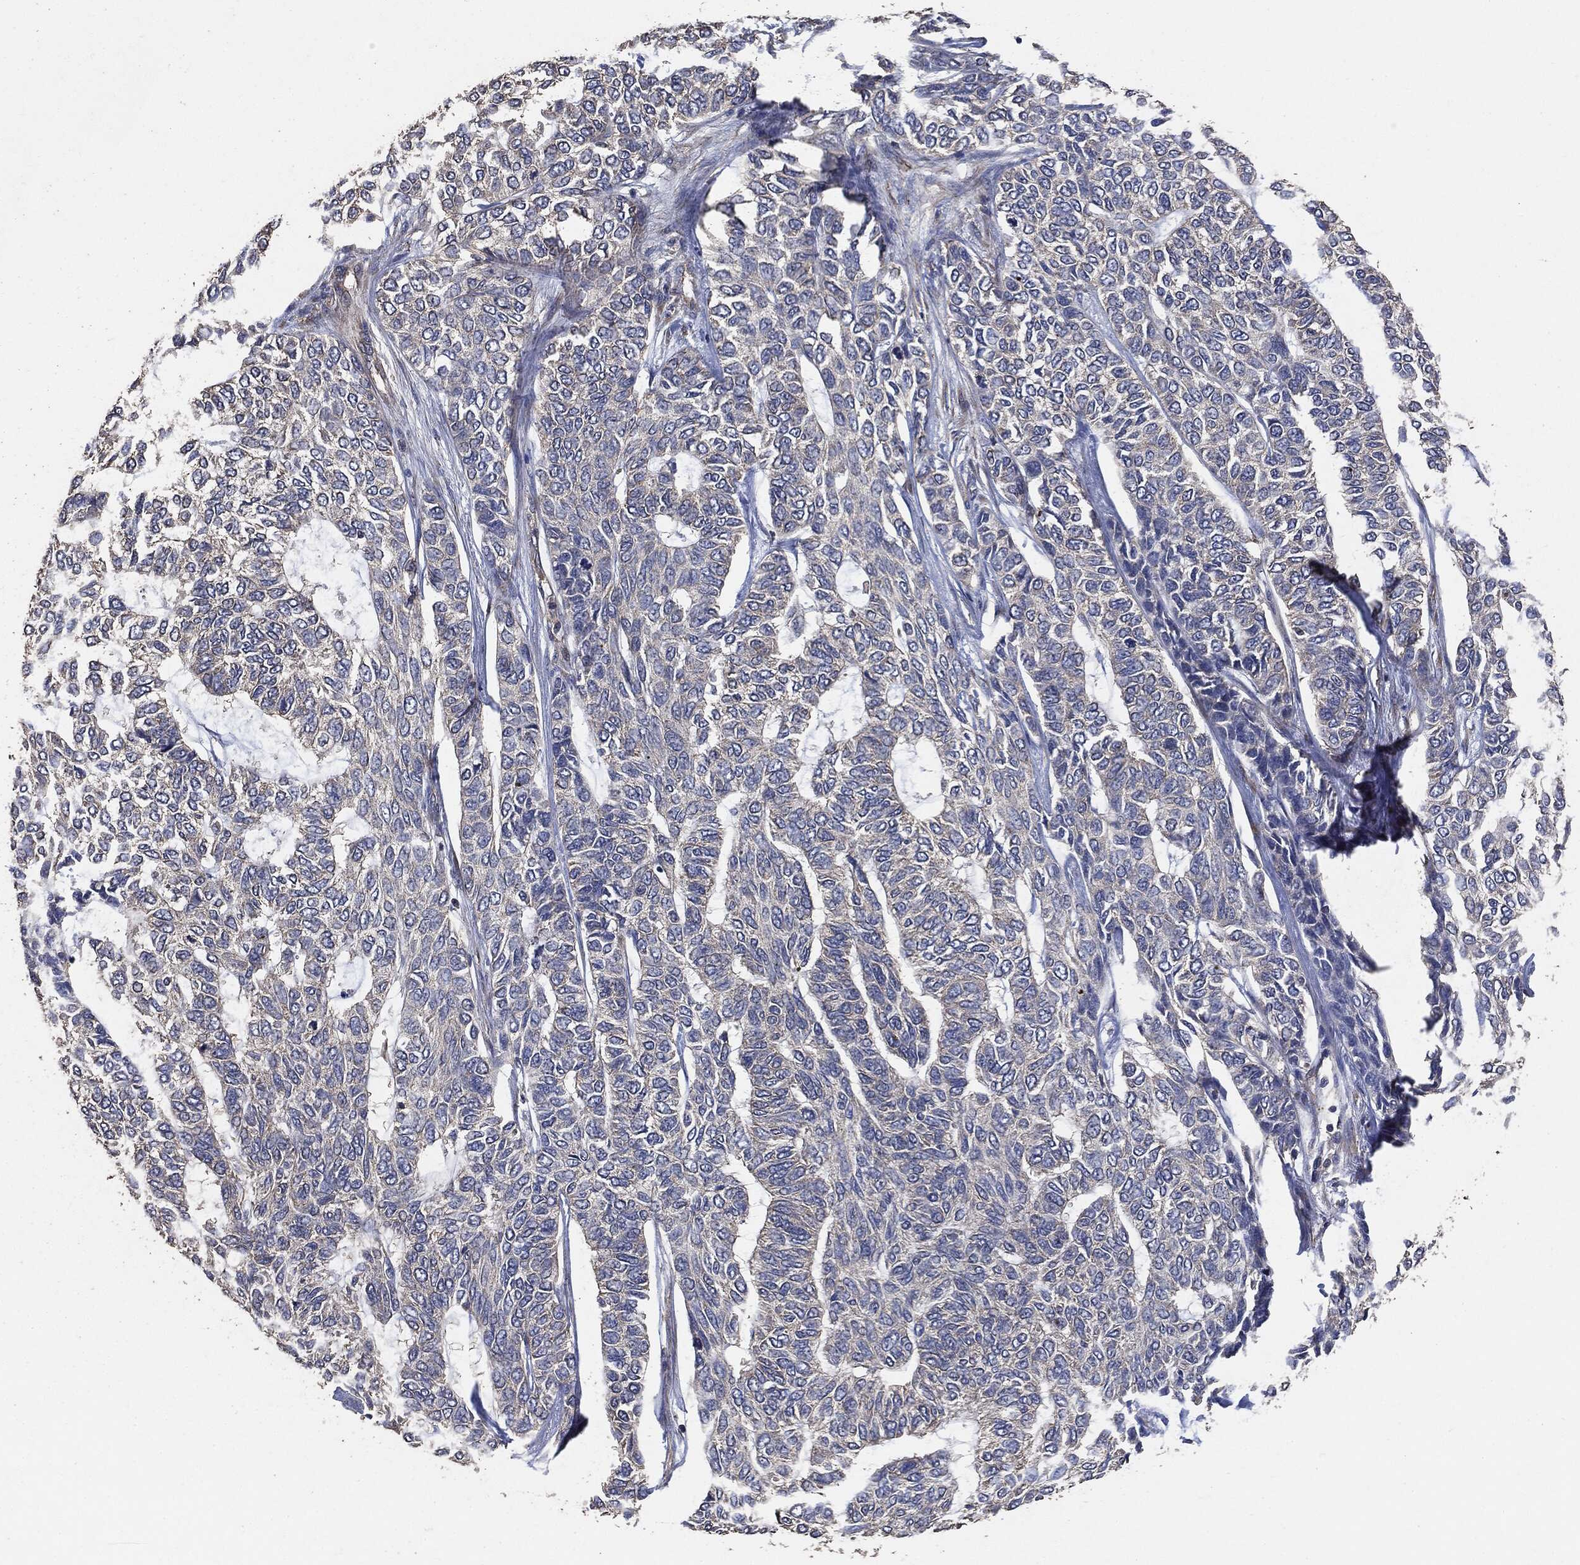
{"staining": {"intensity": "negative", "quantity": "none", "location": "none"}, "tissue": "skin cancer", "cell_type": "Tumor cells", "image_type": "cancer", "snomed": [{"axis": "morphology", "description": "Basal cell carcinoma"}, {"axis": "topography", "description": "Skin"}], "caption": "High power microscopy micrograph of an IHC micrograph of skin cancer (basal cell carcinoma), revealing no significant positivity in tumor cells.", "gene": "STK3", "patient": {"sex": "female", "age": 65}}